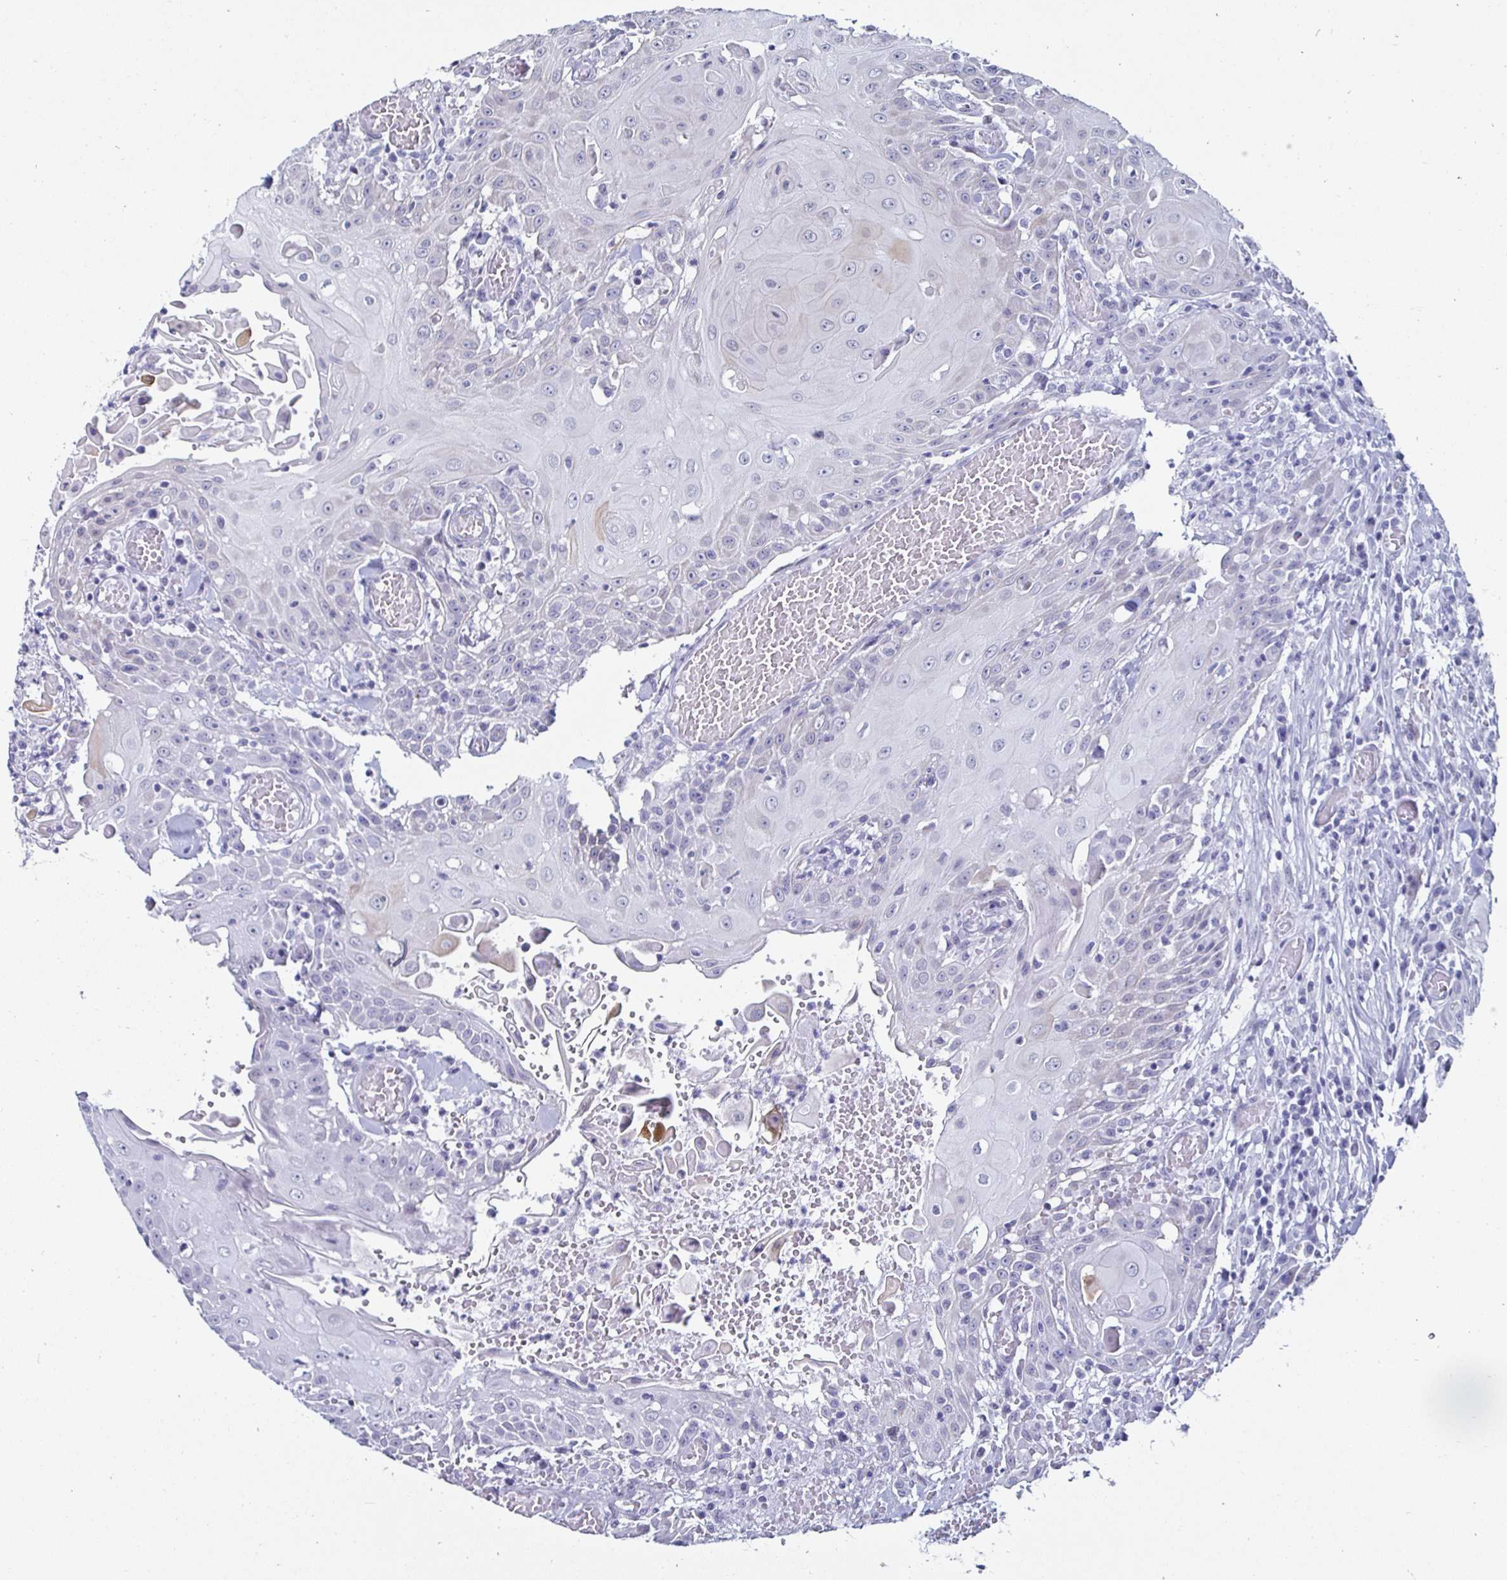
{"staining": {"intensity": "negative", "quantity": "none", "location": "none"}, "tissue": "head and neck cancer", "cell_type": "Tumor cells", "image_type": "cancer", "snomed": [{"axis": "morphology", "description": "Normal tissue, NOS"}, {"axis": "morphology", "description": "Squamous cell carcinoma, NOS"}, {"axis": "topography", "description": "Oral tissue"}, {"axis": "topography", "description": "Head-Neck"}], "caption": "Immunohistochemistry (IHC) photomicrograph of head and neck cancer (squamous cell carcinoma) stained for a protein (brown), which demonstrates no expression in tumor cells. (Stains: DAB IHC with hematoxylin counter stain, Microscopy: brightfield microscopy at high magnification).", "gene": "KRT4", "patient": {"sex": "female", "age": 55}}